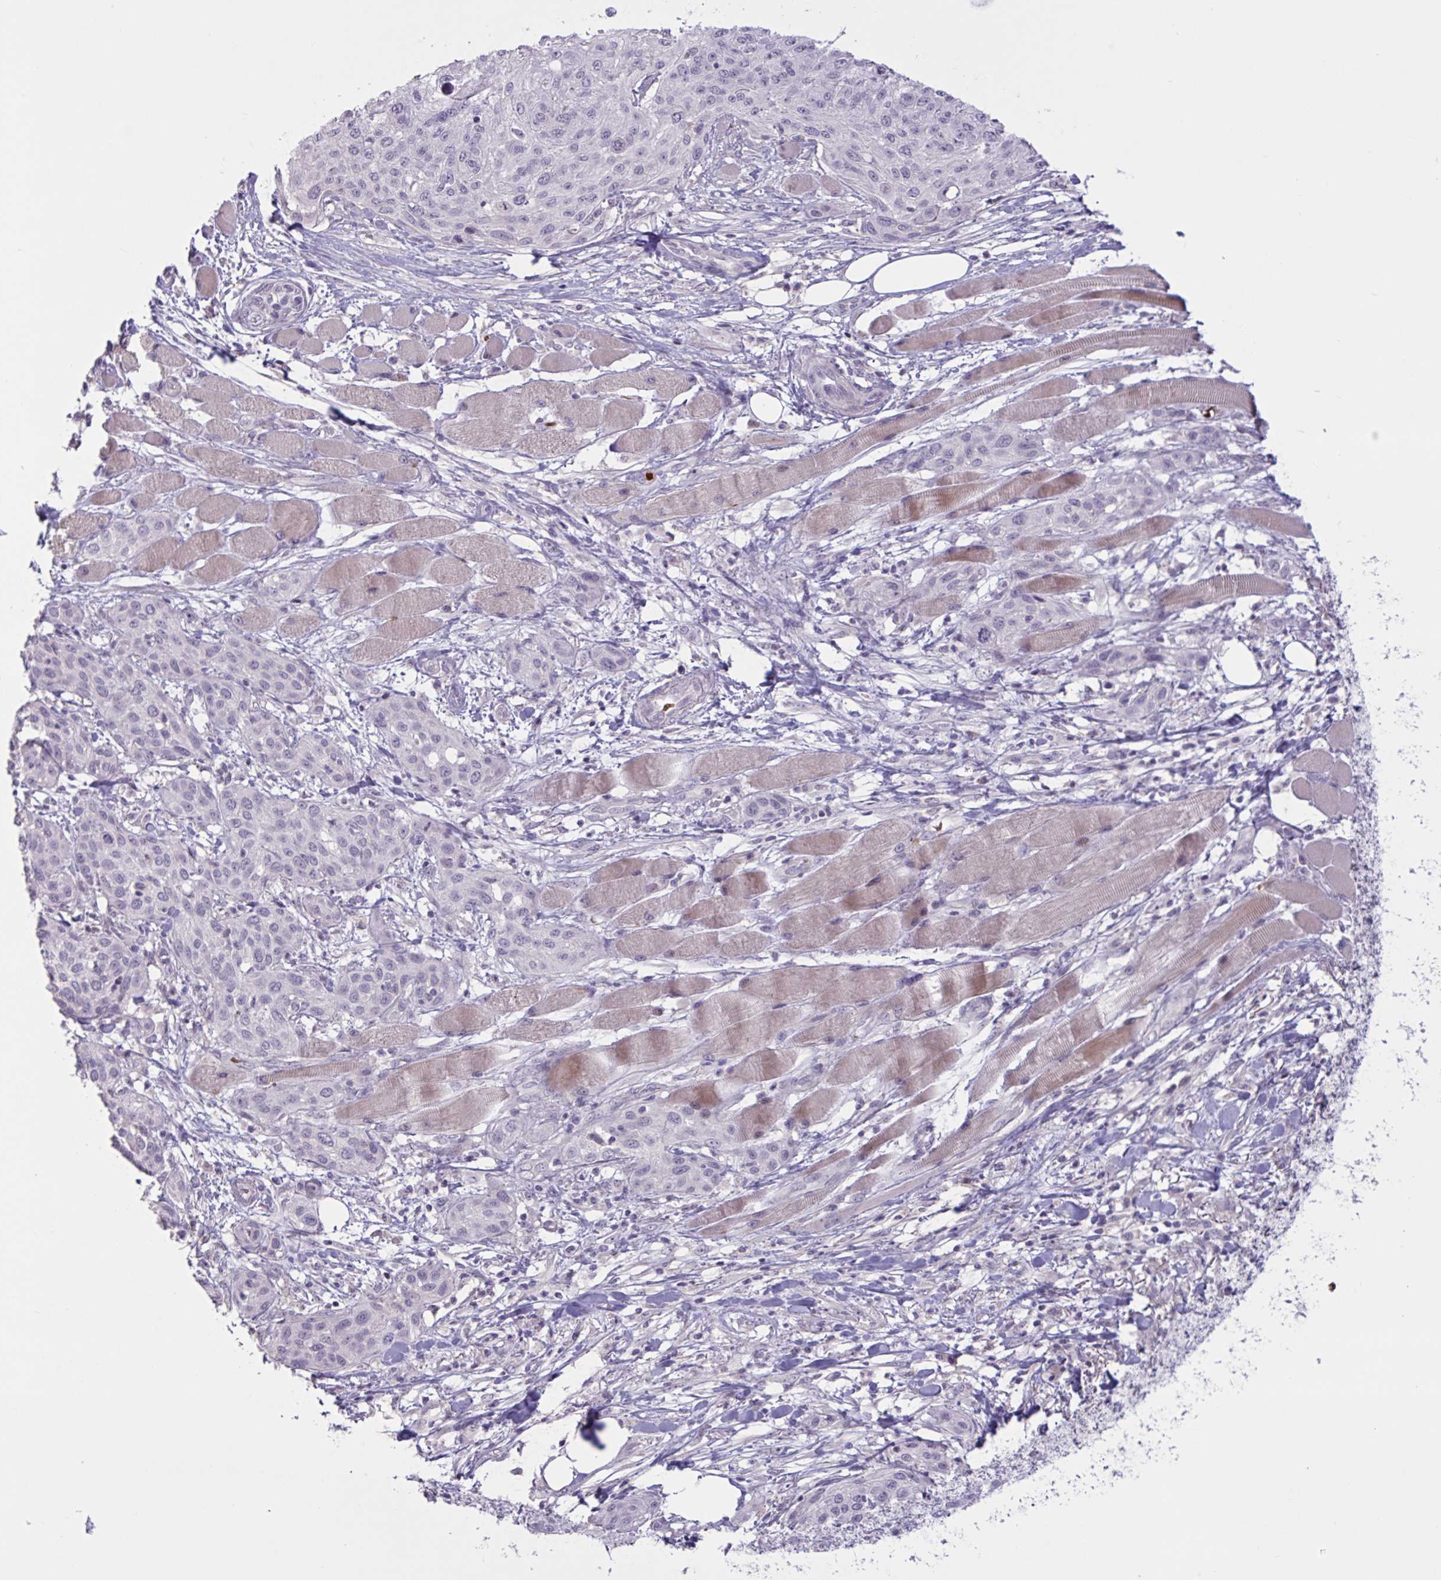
{"staining": {"intensity": "negative", "quantity": "none", "location": "none"}, "tissue": "skin cancer", "cell_type": "Tumor cells", "image_type": "cancer", "snomed": [{"axis": "morphology", "description": "Squamous cell carcinoma, NOS"}, {"axis": "topography", "description": "Skin"}], "caption": "IHC histopathology image of human skin cancer stained for a protein (brown), which displays no staining in tumor cells. The staining was performed using DAB (3,3'-diaminobenzidine) to visualize the protein expression in brown, while the nuclei were stained in blue with hematoxylin (Magnification: 20x).", "gene": "RFPL4B", "patient": {"sex": "female", "age": 87}}